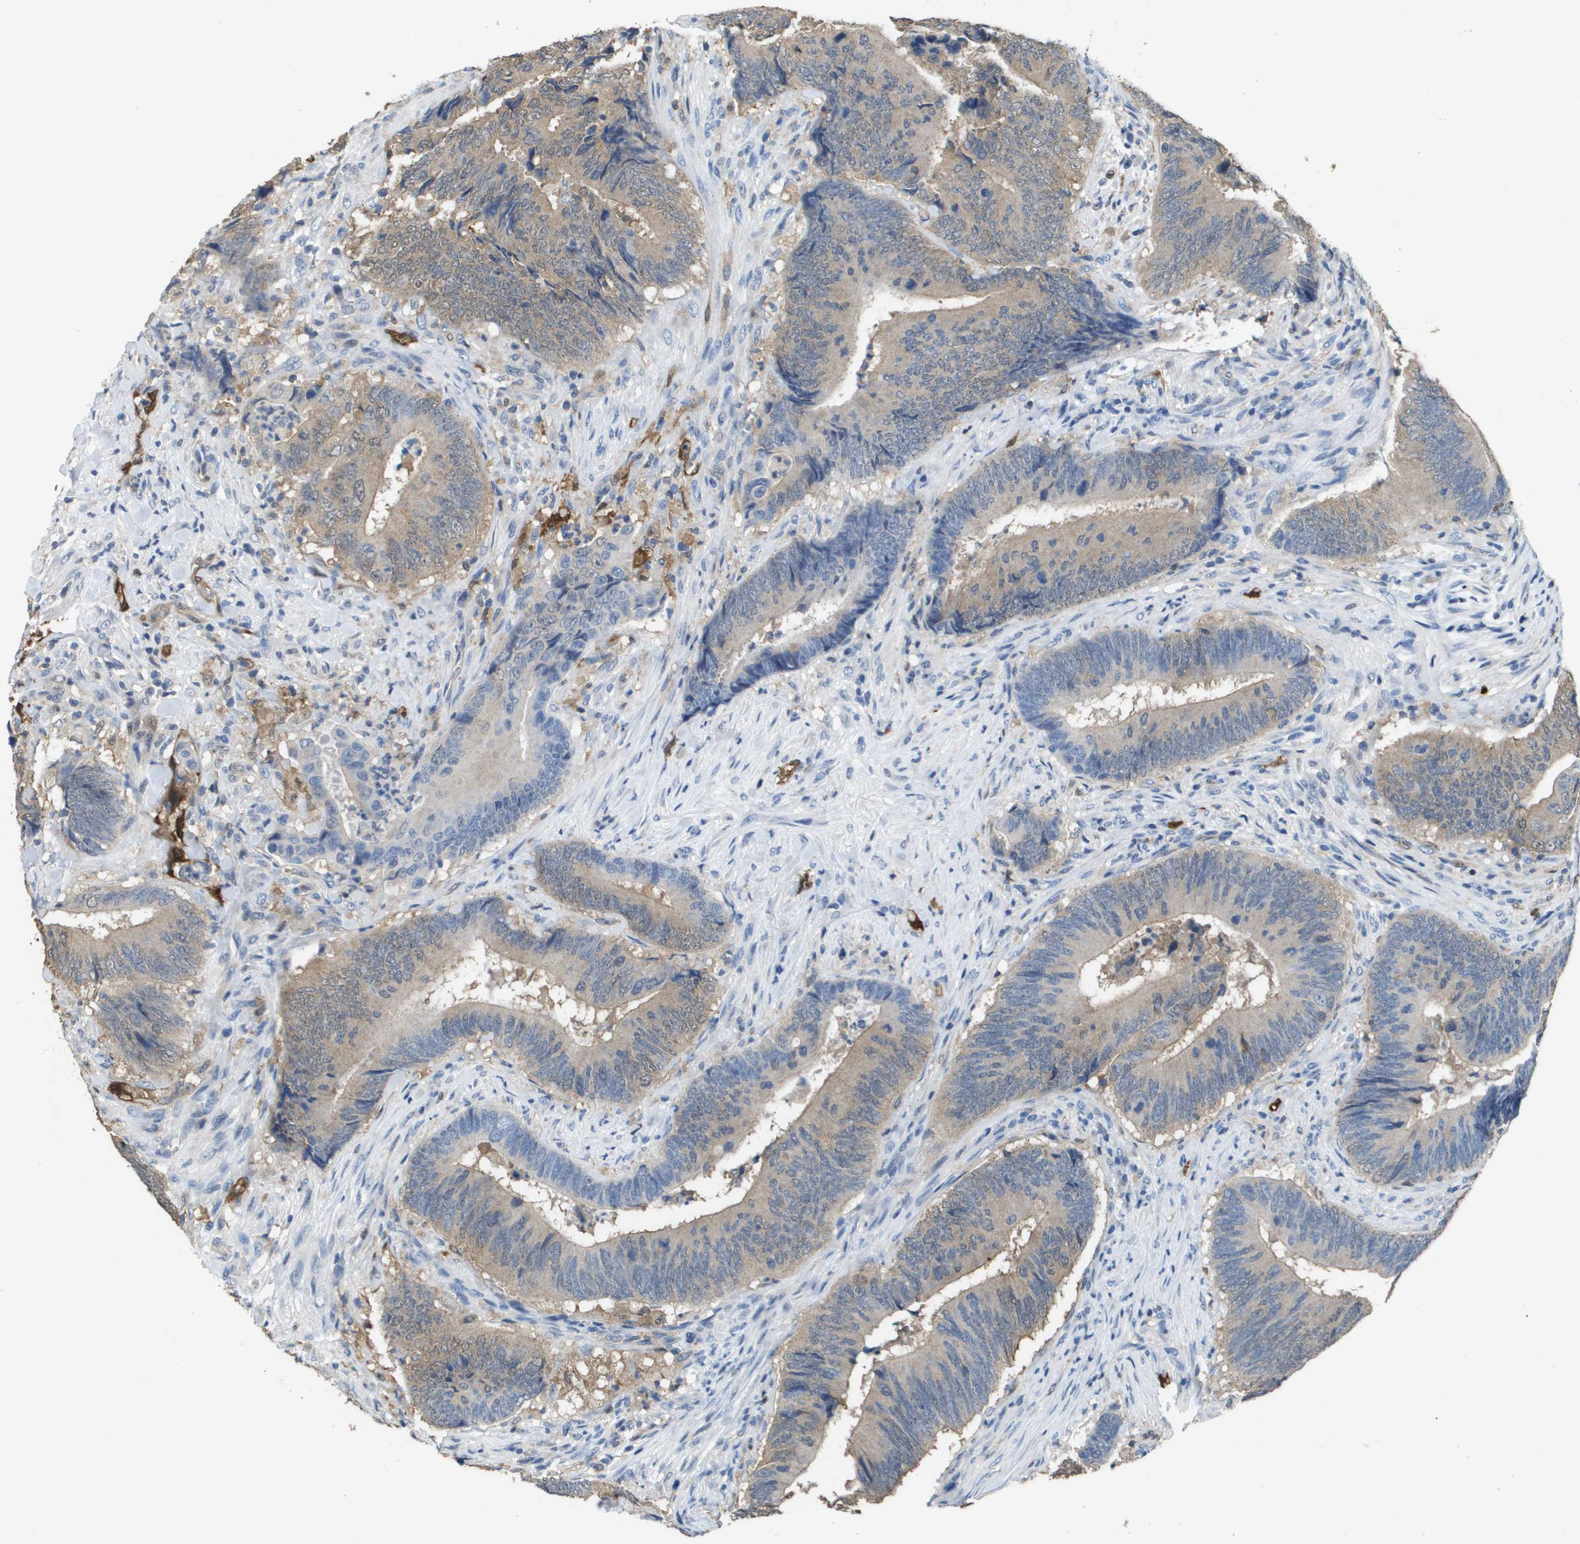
{"staining": {"intensity": "weak", "quantity": "25%-75%", "location": "cytoplasmic/membranous"}, "tissue": "colorectal cancer", "cell_type": "Tumor cells", "image_type": "cancer", "snomed": [{"axis": "morphology", "description": "Normal tissue, NOS"}, {"axis": "morphology", "description": "Adenocarcinoma, NOS"}, {"axis": "topography", "description": "Colon"}], "caption": "High-power microscopy captured an IHC photomicrograph of colorectal adenocarcinoma, revealing weak cytoplasmic/membranous expression in approximately 25%-75% of tumor cells. The staining was performed using DAB to visualize the protein expression in brown, while the nuclei were stained in blue with hematoxylin (Magnification: 20x).", "gene": "FABP5", "patient": {"sex": "male", "age": 56}}